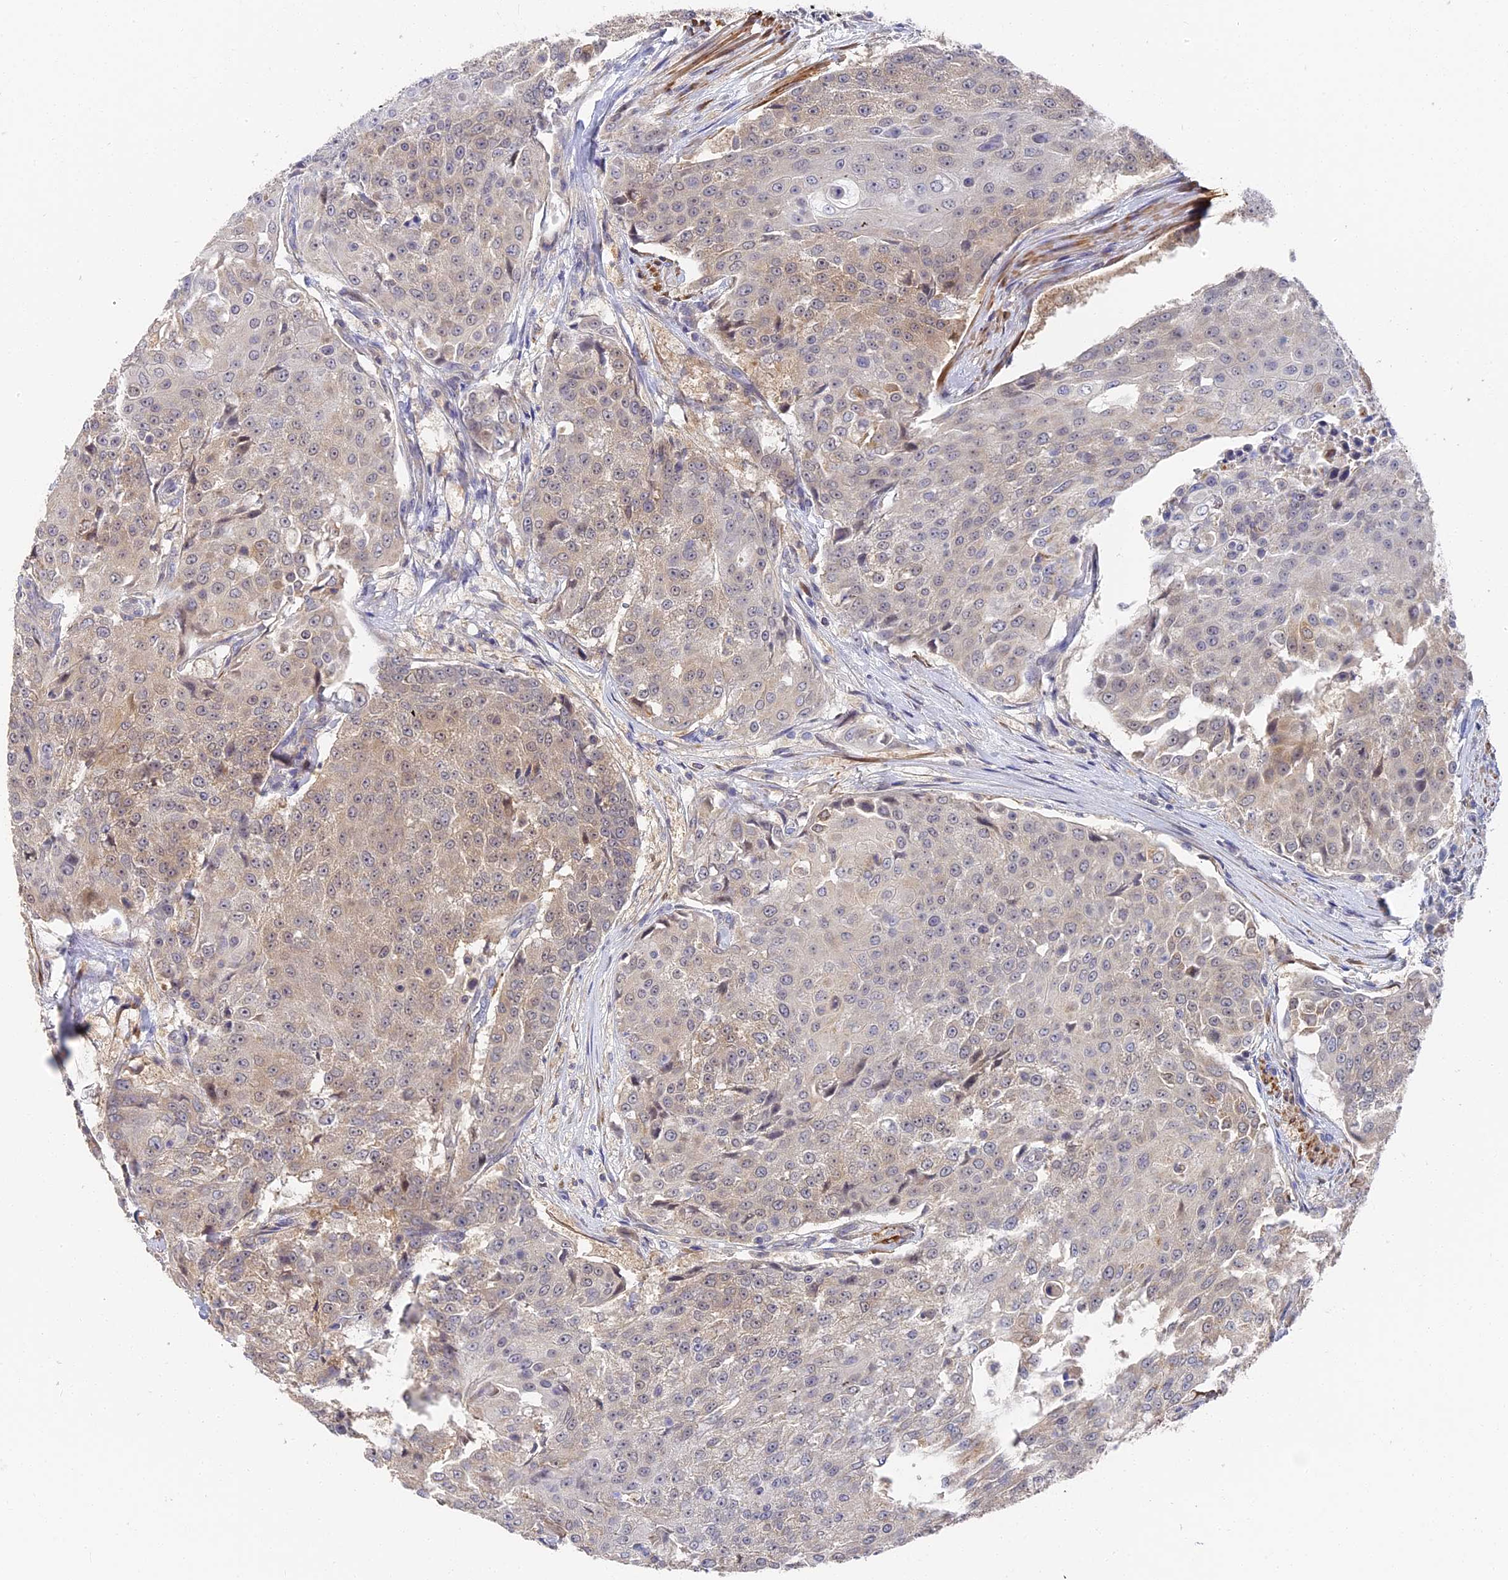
{"staining": {"intensity": "weak", "quantity": "<25%", "location": "cytoplasmic/membranous"}, "tissue": "urothelial cancer", "cell_type": "Tumor cells", "image_type": "cancer", "snomed": [{"axis": "morphology", "description": "Urothelial carcinoma, High grade"}, {"axis": "topography", "description": "Urinary bladder"}], "caption": "An image of human urothelial cancer is negative for staining in tumor cells.", "gene": "CCDC113", "patient": {"sex": "female", "age": 63}}